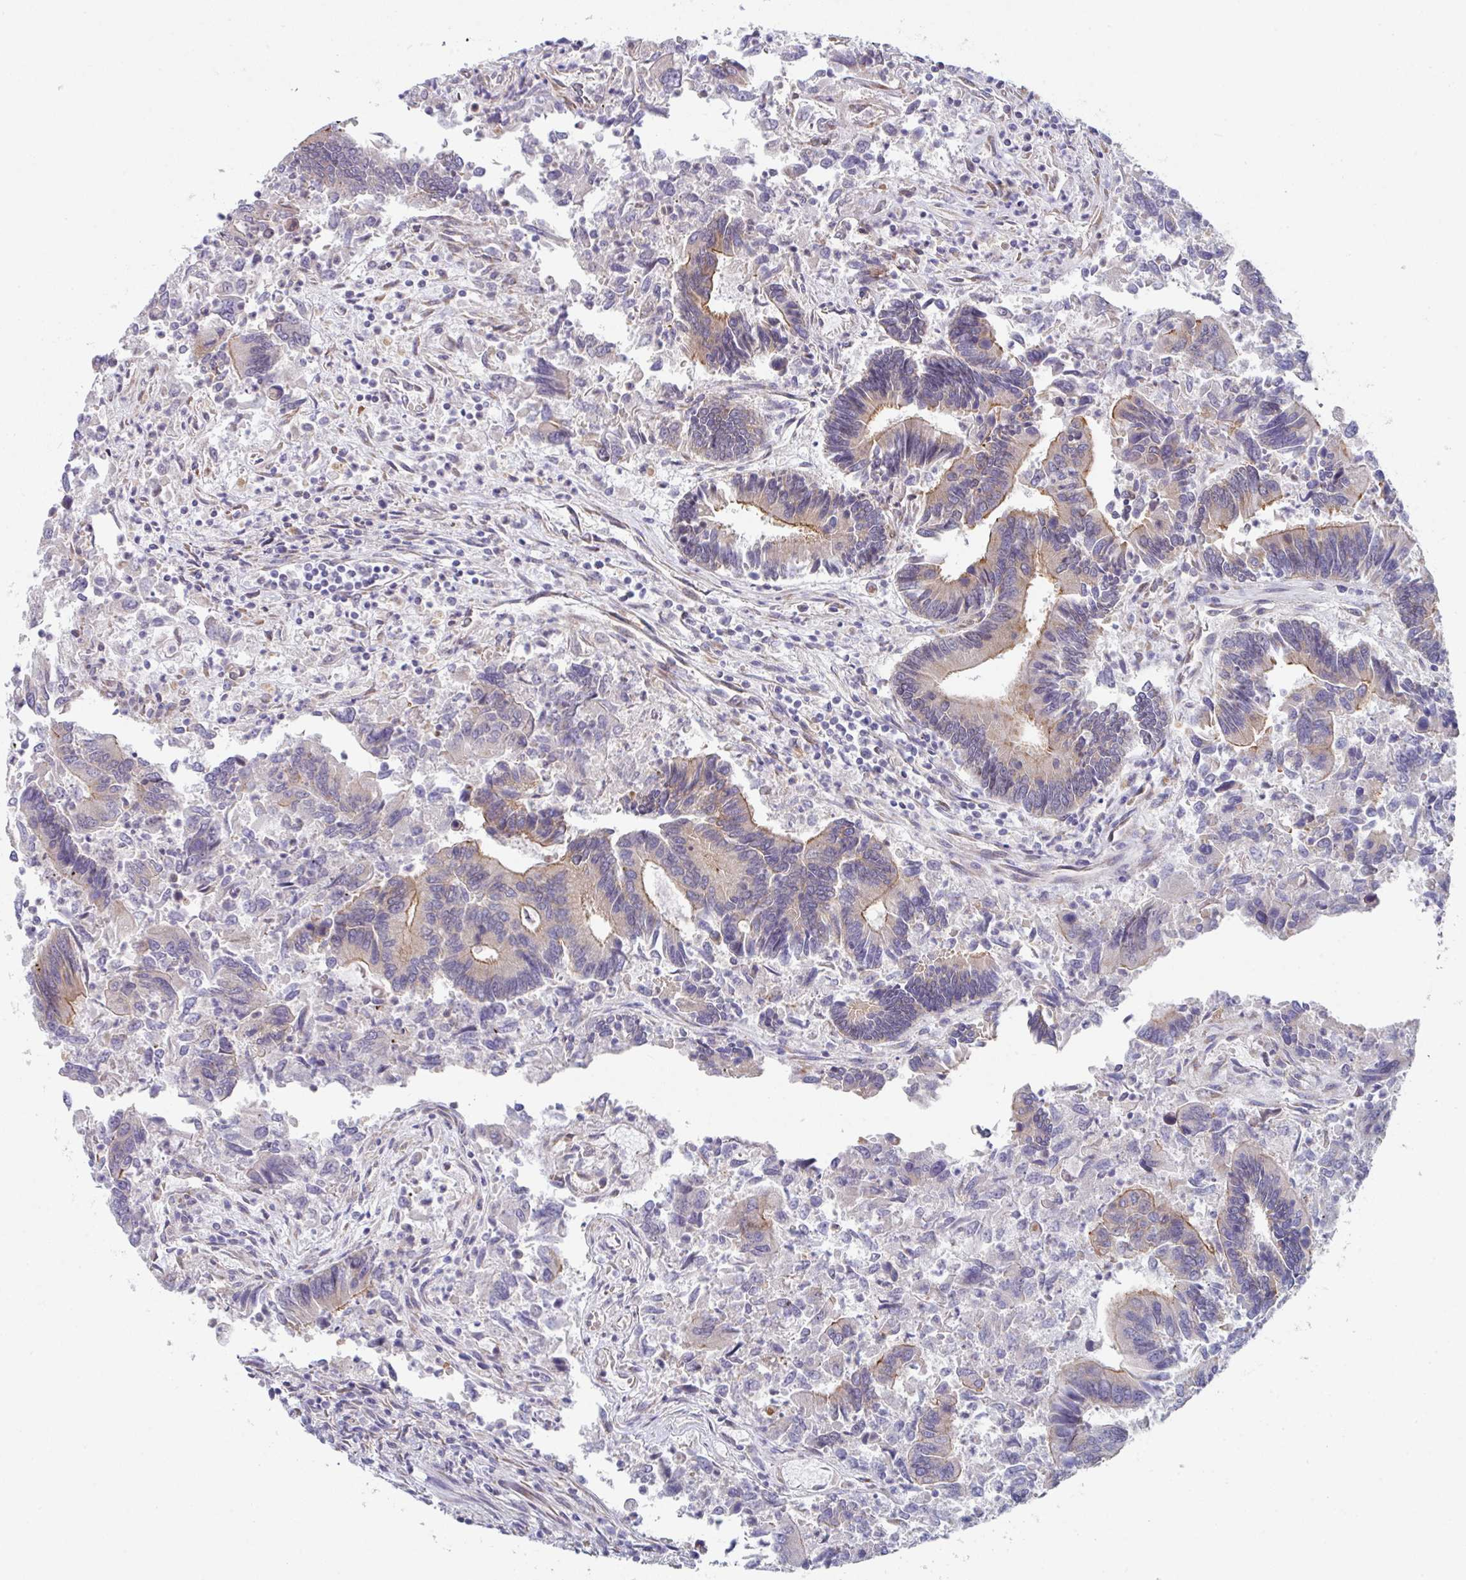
{"staining": {"intensity": "moderate", "quantity": "25%-75%", "location": "cytoplasmic/membranous"}, "tissue": "colorectal cancer", "cell_type": "Tumor cells", "image_type": "cancer", "snomed": [{"axis": "morphology", "description": "Adenocarcinoma, NOS"}, {"axis": "topography", "description": "Colon"}], "caption": "This micrograph exhibits IHC staining of human colorectal cancer, with medium moderate cytoplasmic/membranous staining in approximately 25%-75% of tumor cells.", "gene": "TMED5", "patient": {"sex": "female", "age": 67}}